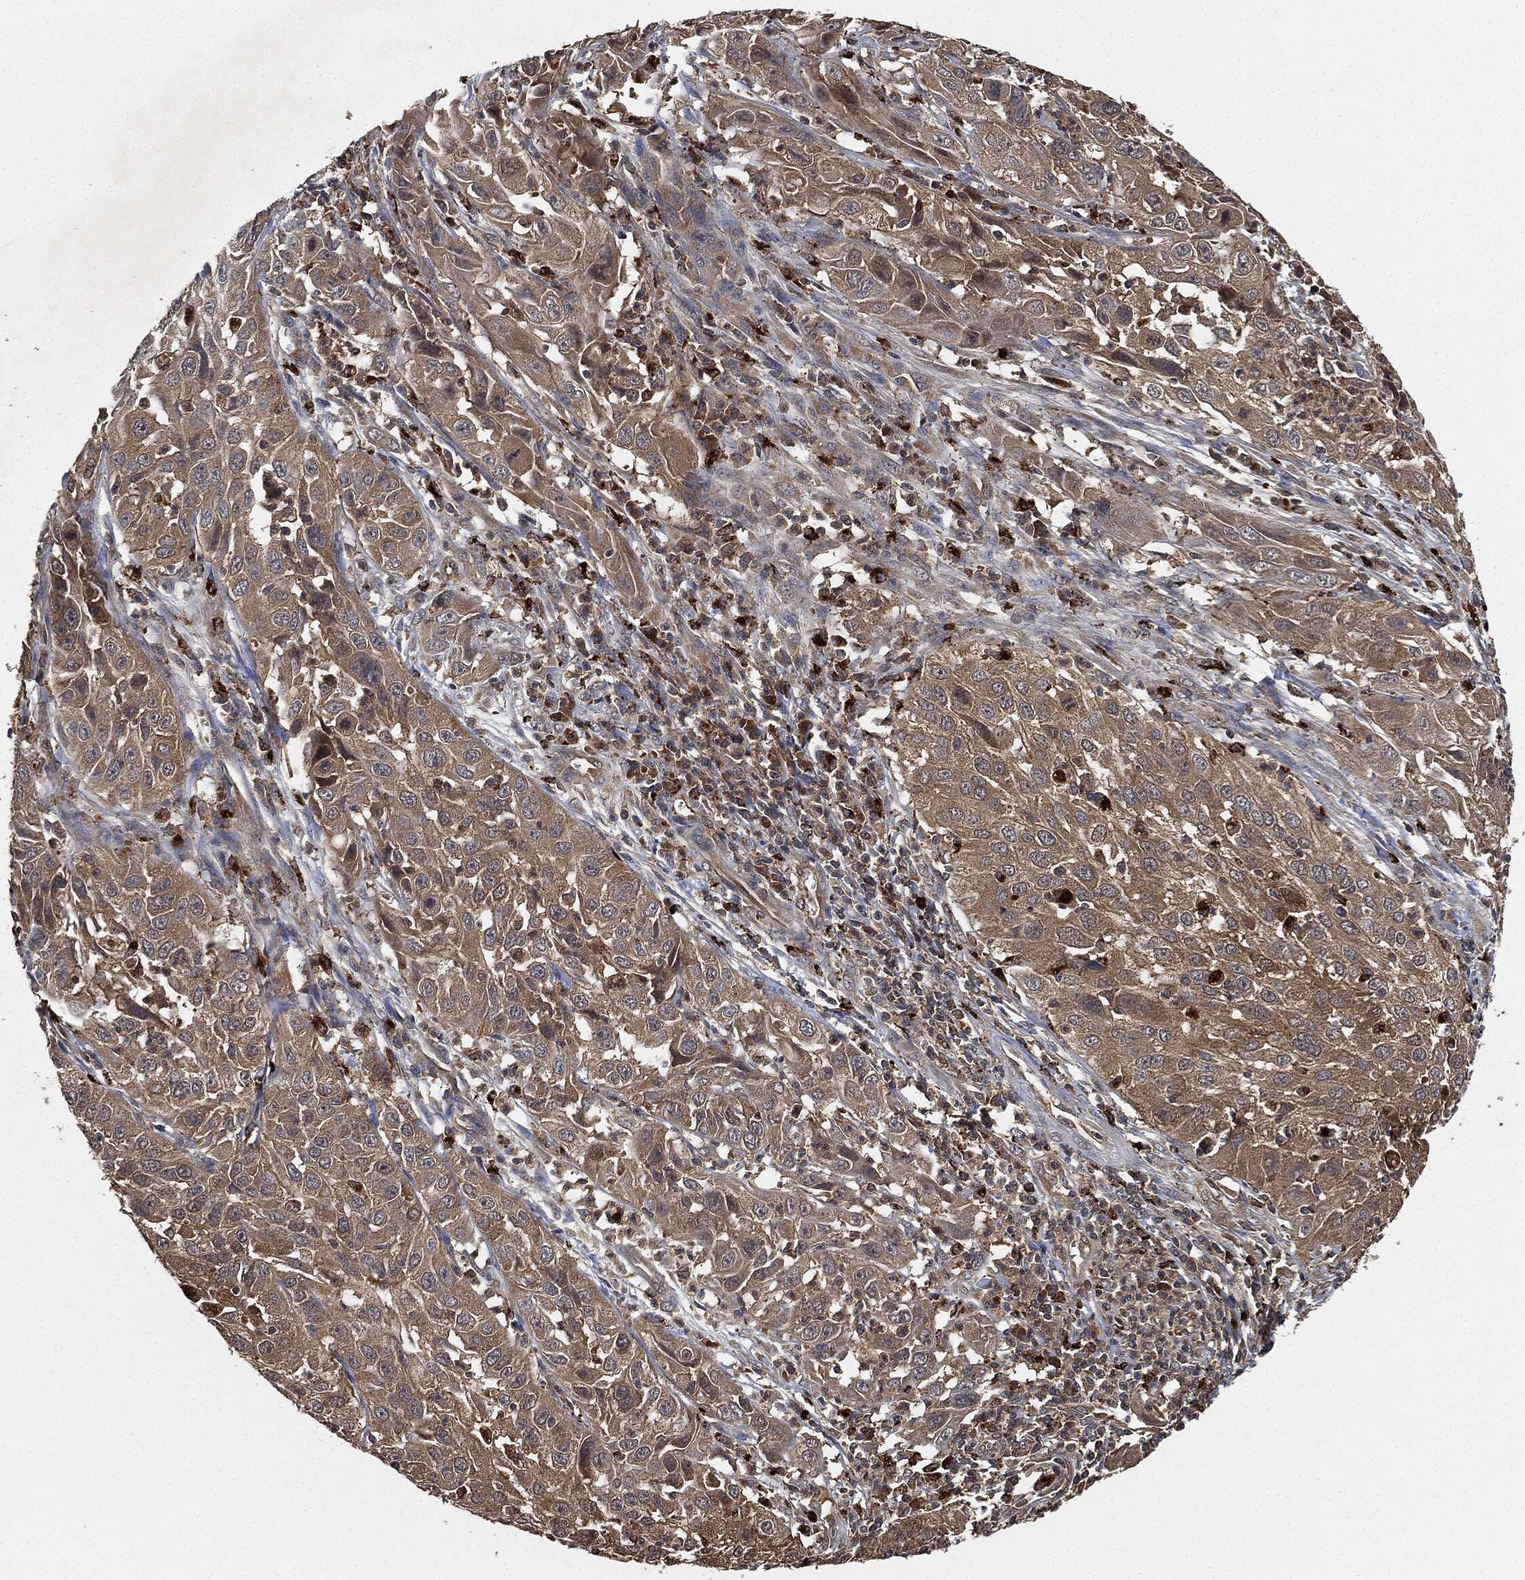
{"staining": {"intensity": "weak", "quantity": ">75%", "location": "cytoplasmic/membranous"}, "tissue": "cervical cancer", "cell_type": "Tumor cells", "image_type": "cancer", "snomed": [{"axis": "morphology", "description": "Squamous cell carcinoma, NOS"}, {"axis": "topography", "description": "Cervix"}], "caption": "A low amount of weak cytoplasmic/membranous positivity is present in approximately >75% of tumor cells in cervical cancer tissue.", "gene": "BRAF", "patient": {"sex": "female", "age": 32}}